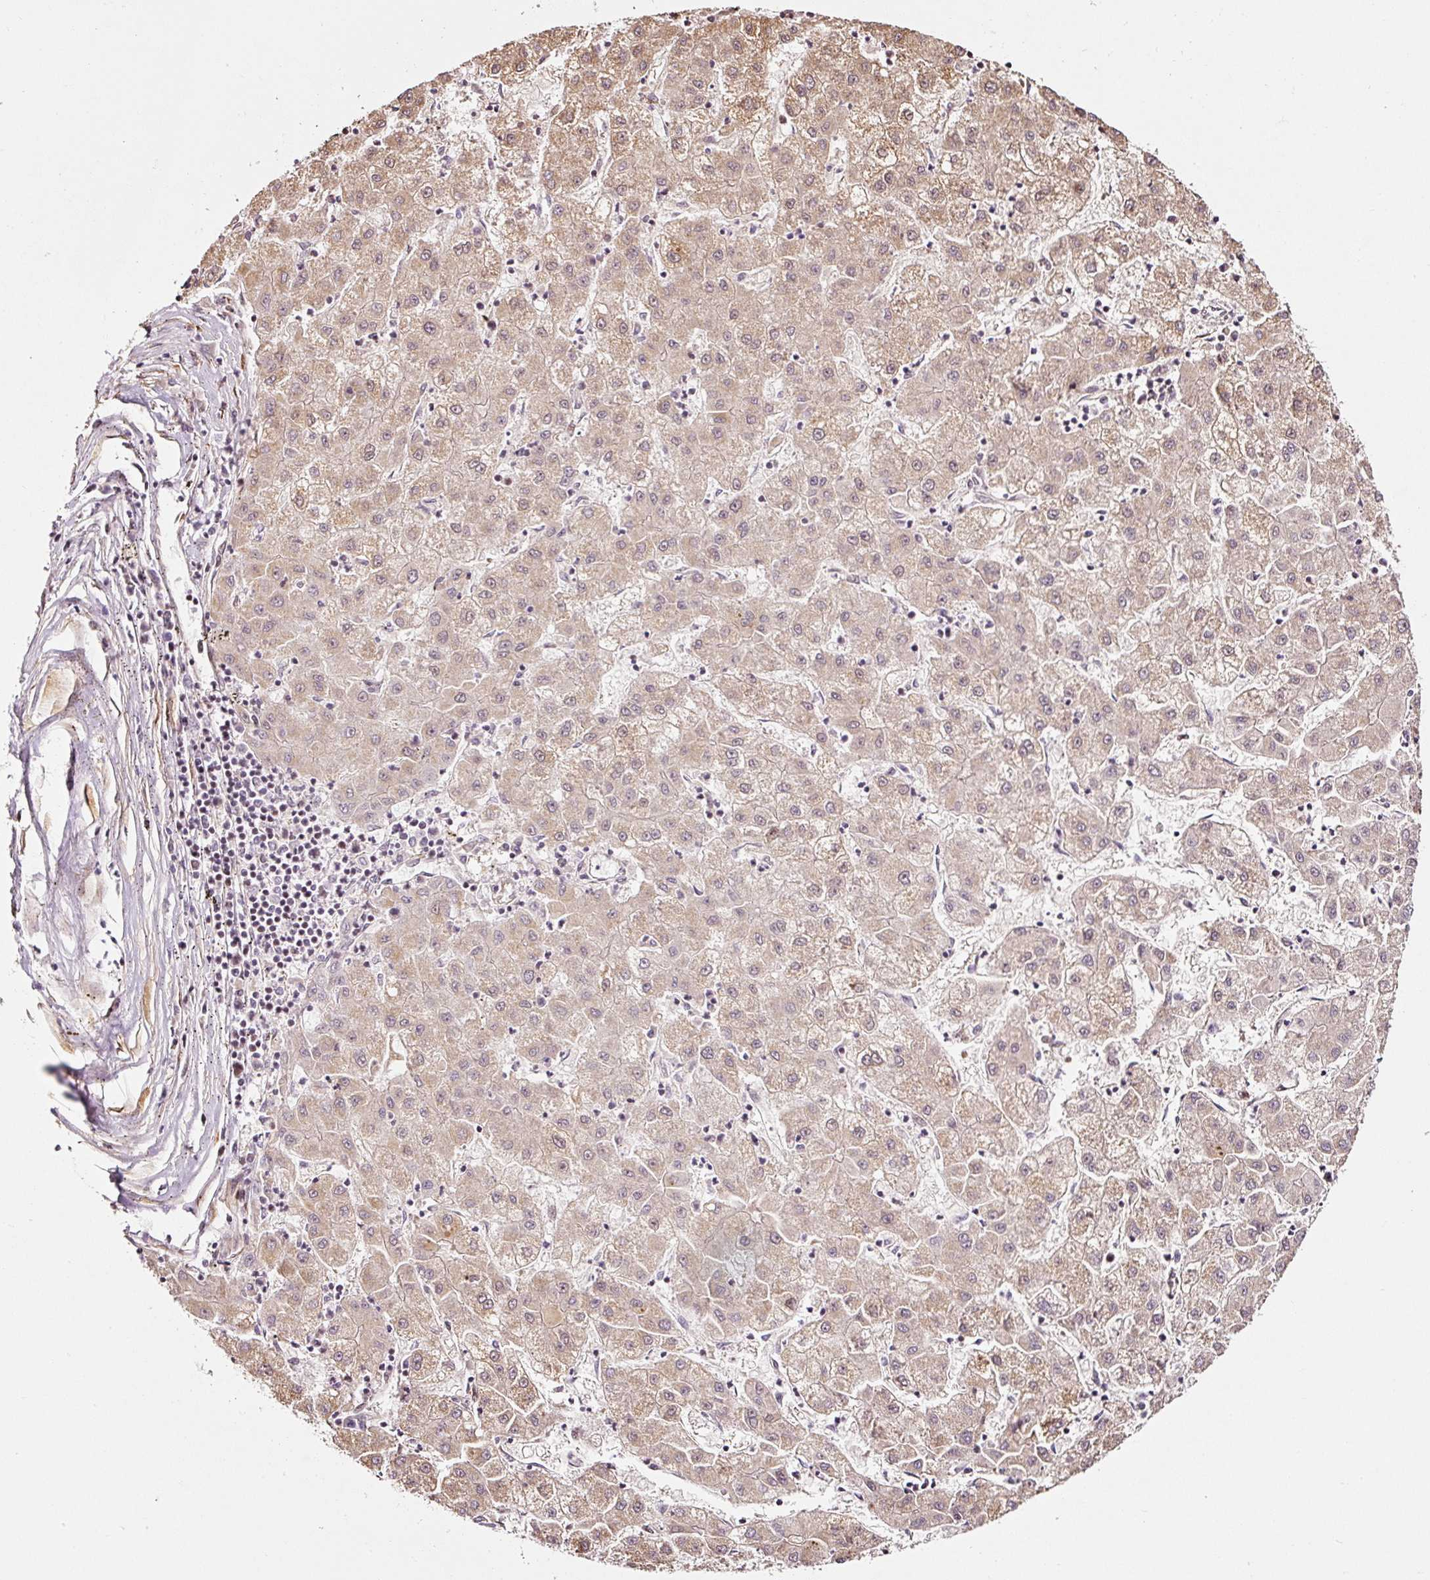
{"staining": {"intensity": "weak", "quantity": "25%-75%", "location": "cytoplasmic/membranous"}, "tissue": "liver cancer", "cell_type": "Tumor cells", "image_type": "cancer", "snomed": [{"axis": "morphology", "description": "Carcinoma, Hepatocellular, NOS"}, {"axis": "topography", "description": "Liver"}], "caption": "DAB (3,3'-diaminobenzidine) immunohistochemical staining of human hepatocellular carcinoma (liver) displays weak cytoplasmic/membranous protein positivity in about 25%-75% of tumor cells.", "gene": "ETF1", "patient": {"sex": "male", "age": 72}}